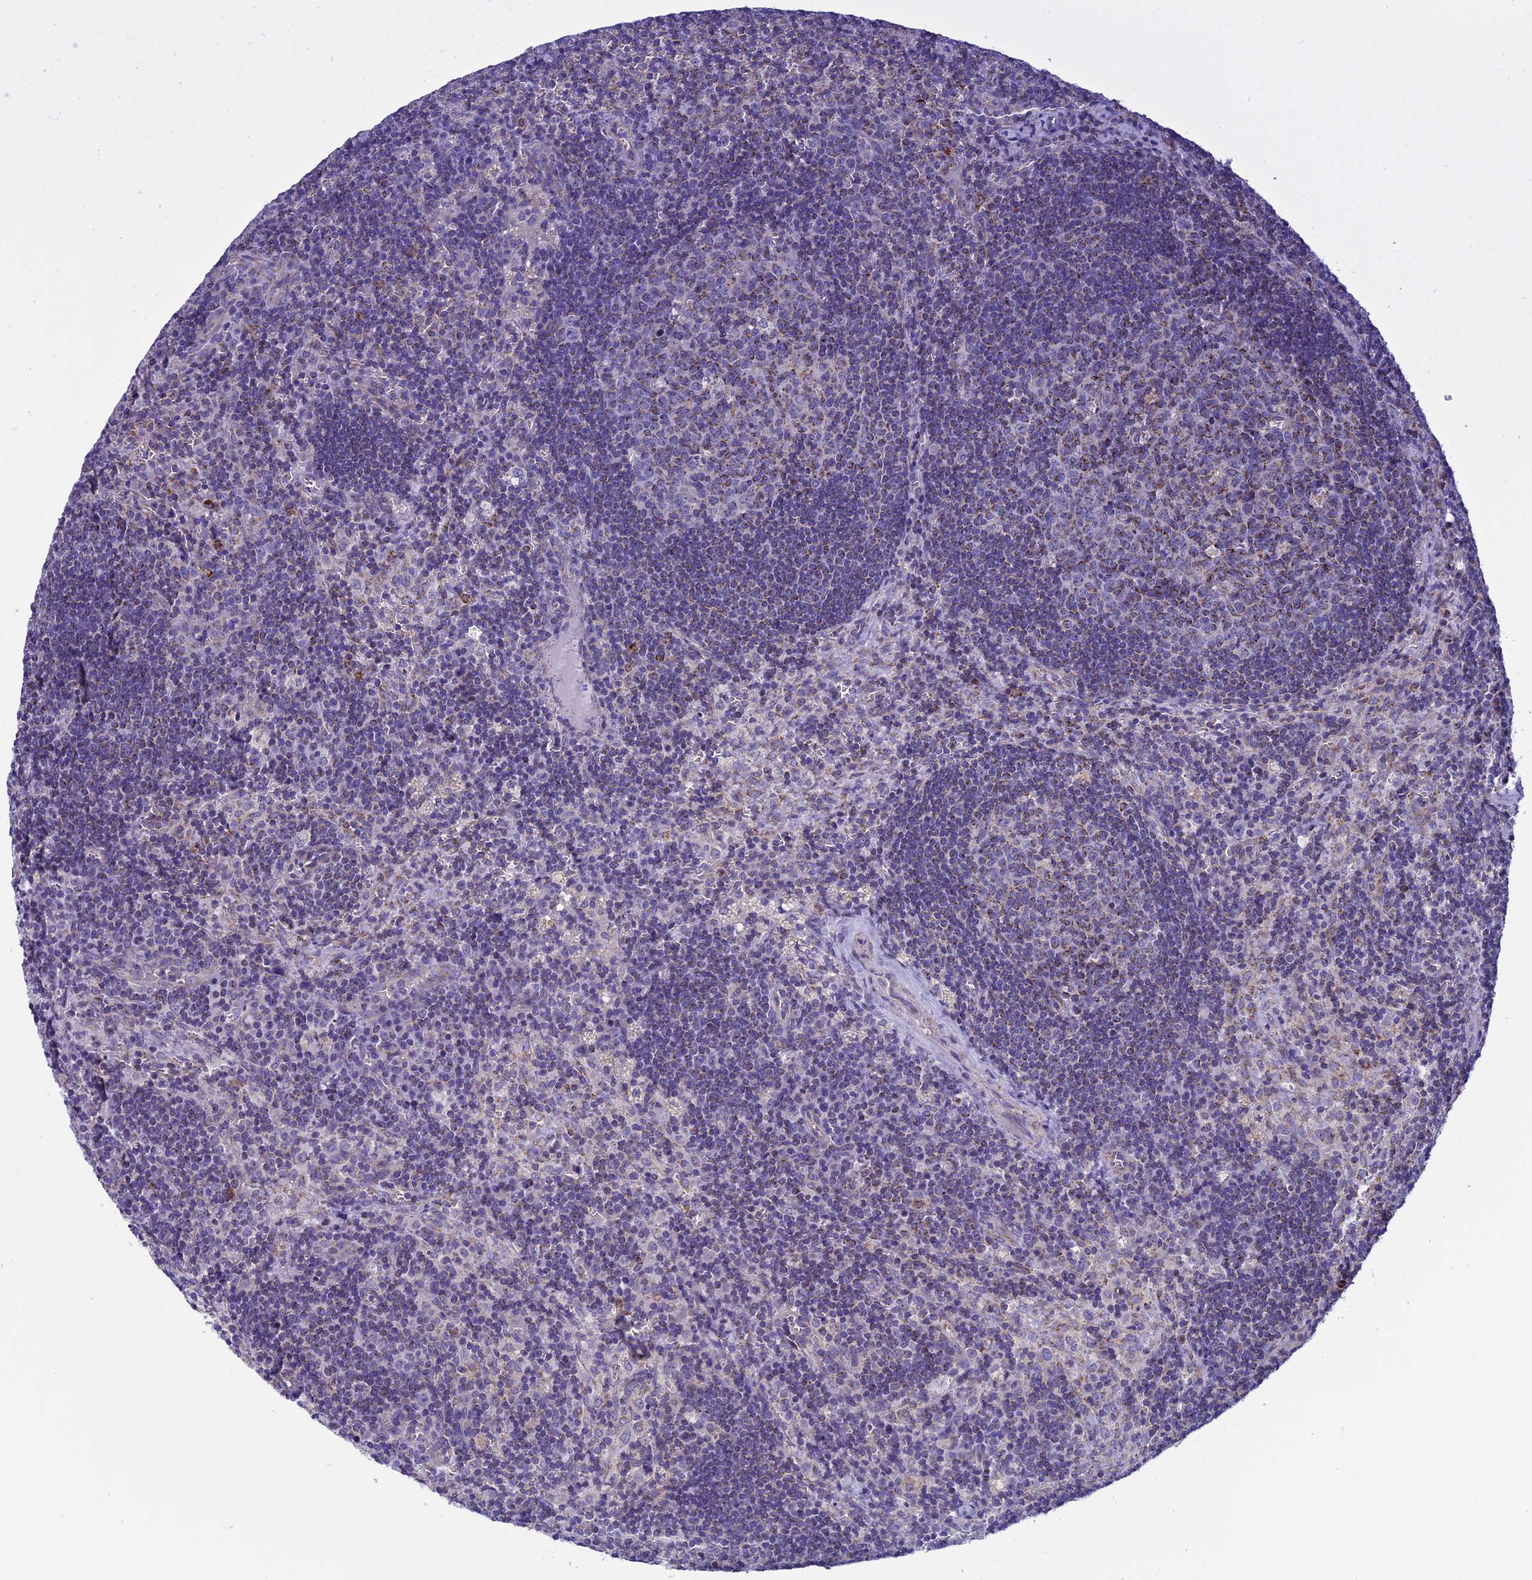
{"staining": {"intensity": "moderate", "quantity": "25%-75%", "location": "cytoplasmic/membranous"}, "tissue": "lymph node", "cell_type": "Germinal center cells", "image_type": "normal", "snomed": [{"axis": "morphology", "description": "Normal tissue, NOS"}, {"axis": "topography", "description": "Lymph node"}], "caption": "Normal lymph node shows moderate cytoplasmic/membranous staining in about 25%-75% of germinal center cells, visualized by immunohistochemistry.", "gene": "MFSD12", "patient": {"sex": "male", "age": 58}}